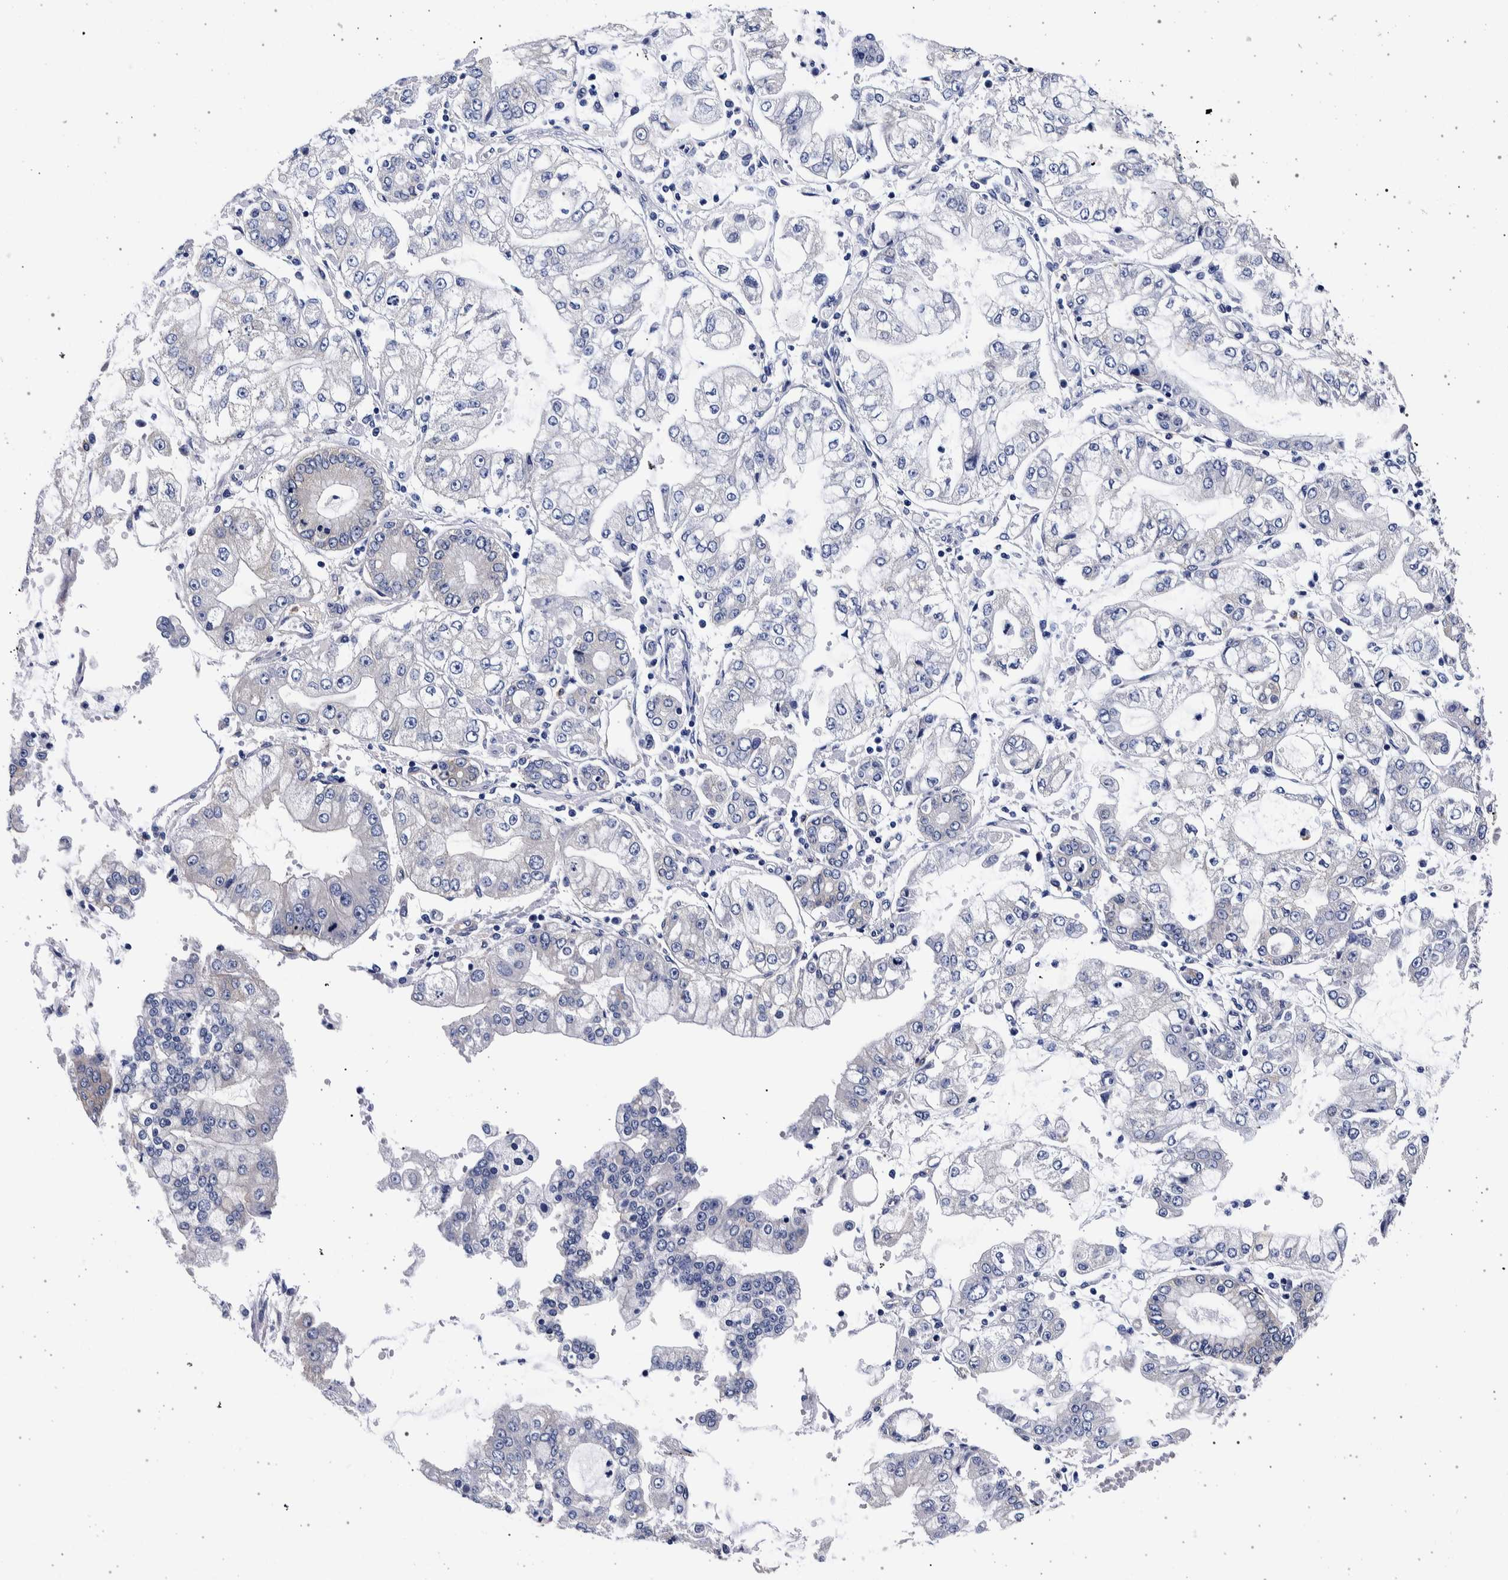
{"staining": {"intensity": "negative", "quantity": "none", "location": "none"}, "tissue": "stomach cancer", "cell_type": "Tumor cells", "image_type": "cancer", "snomed": [{"axis": "morphology", "description": "Adenocarcinoma, NOS"}, {"axis": "topography", "description": "Stomach"}], "caption": "Tumor cells are negative for brown protein staining in stomach cancer. The staining is performed using DAB brown chromogen with nuclei counter-stained in using hematoxylin.", "gene": "NIBAN2", "patient": {"sex": "male", "age": 76}}